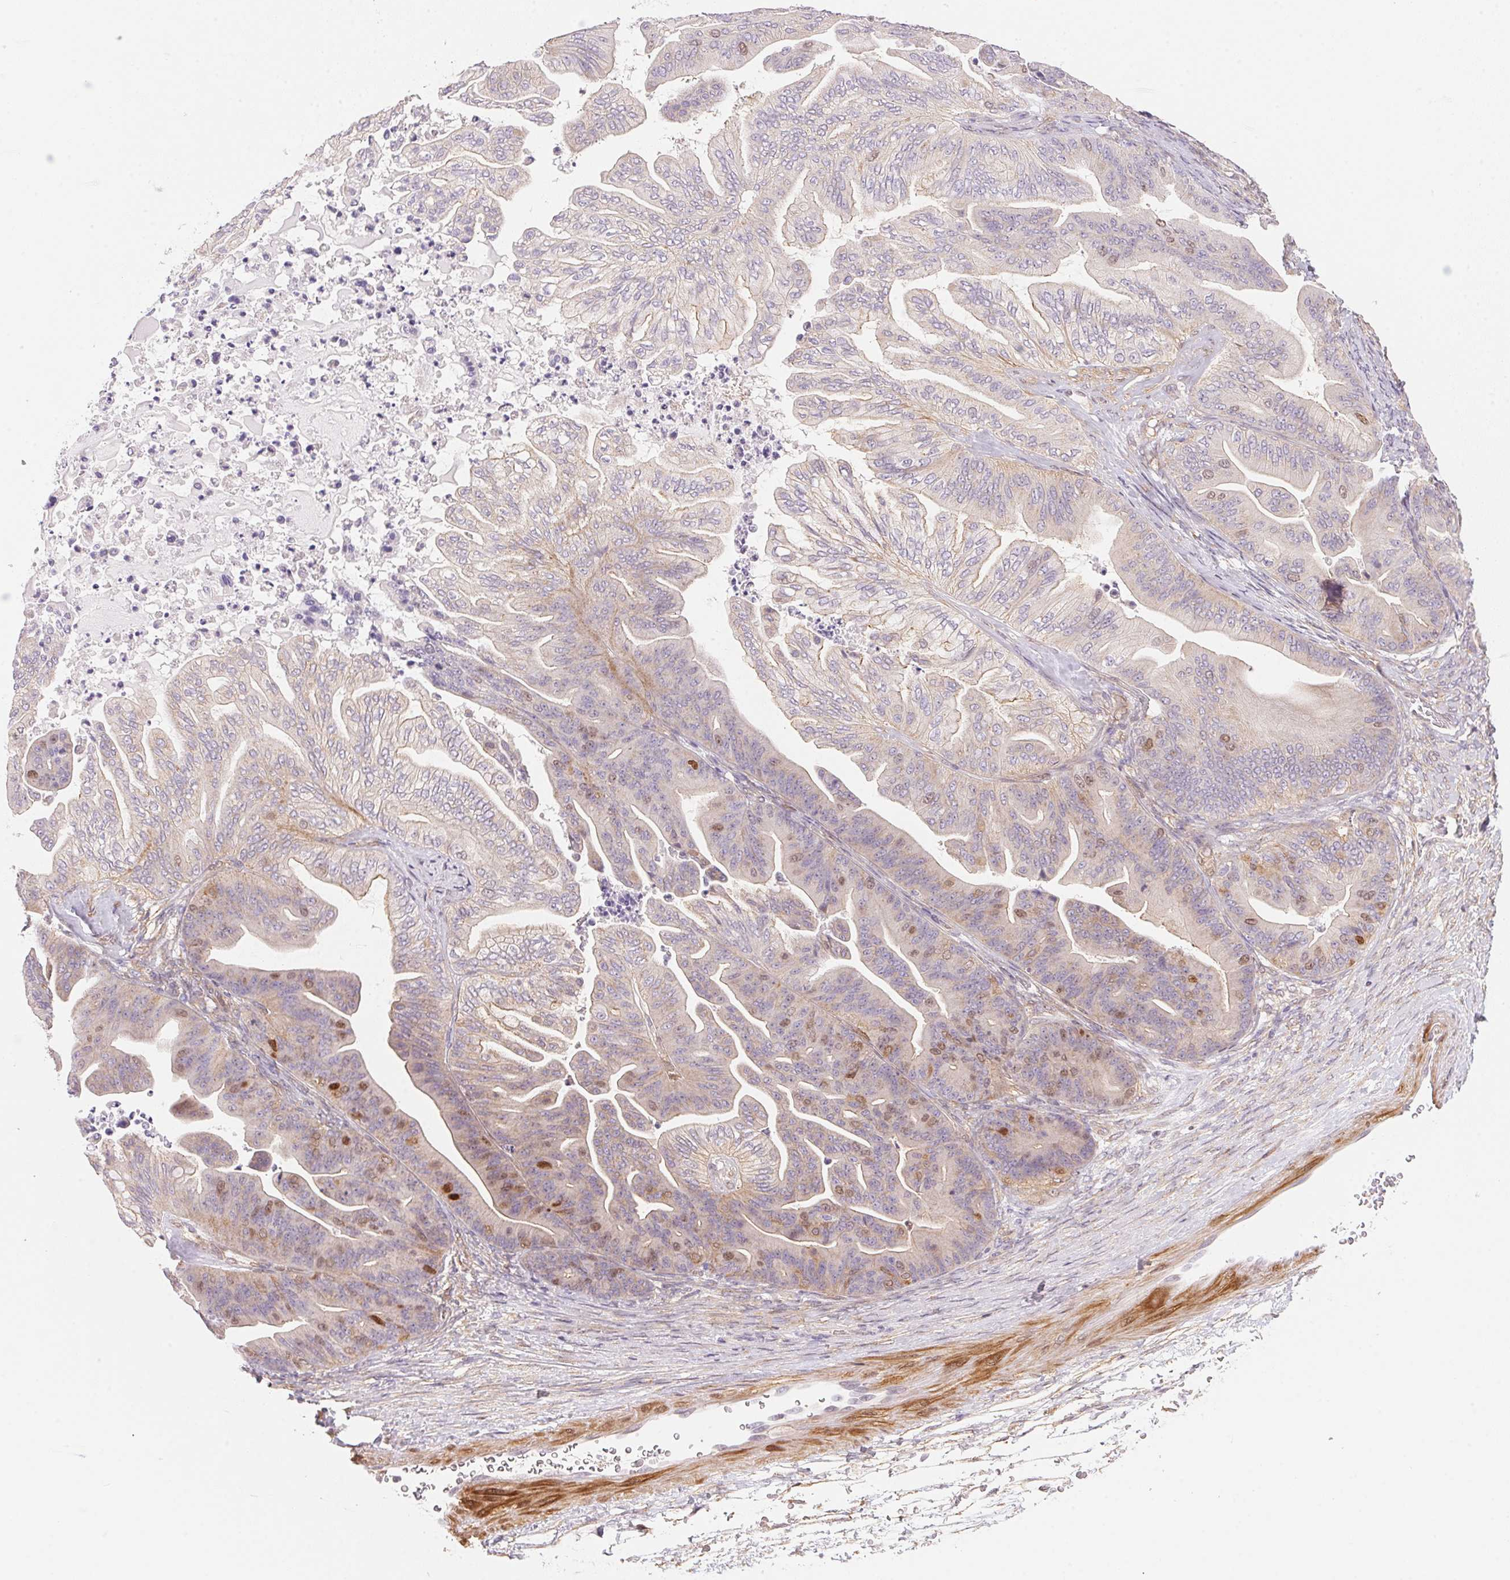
{"staining": {"intensity": "moderate", "quantity": "<25%", "location": "nuclear"}, "tissue": "ovarian cancer", "cell_type": "Tumor cells", "image_type": "cancer", "snomed": [{"axis": "morphology", "description": "Cystadenocarcinoma, mucinous, NOS"}, {"axis": "topography", "description": "Ovary"}], "caption": "Immunohistochemical staining of ovarian cancer shows low levels of moderate nuclear protein staining in about <25% of tumor cells.", "gene": "SMTN", "patient": {"sex": "female", "age": 67}}